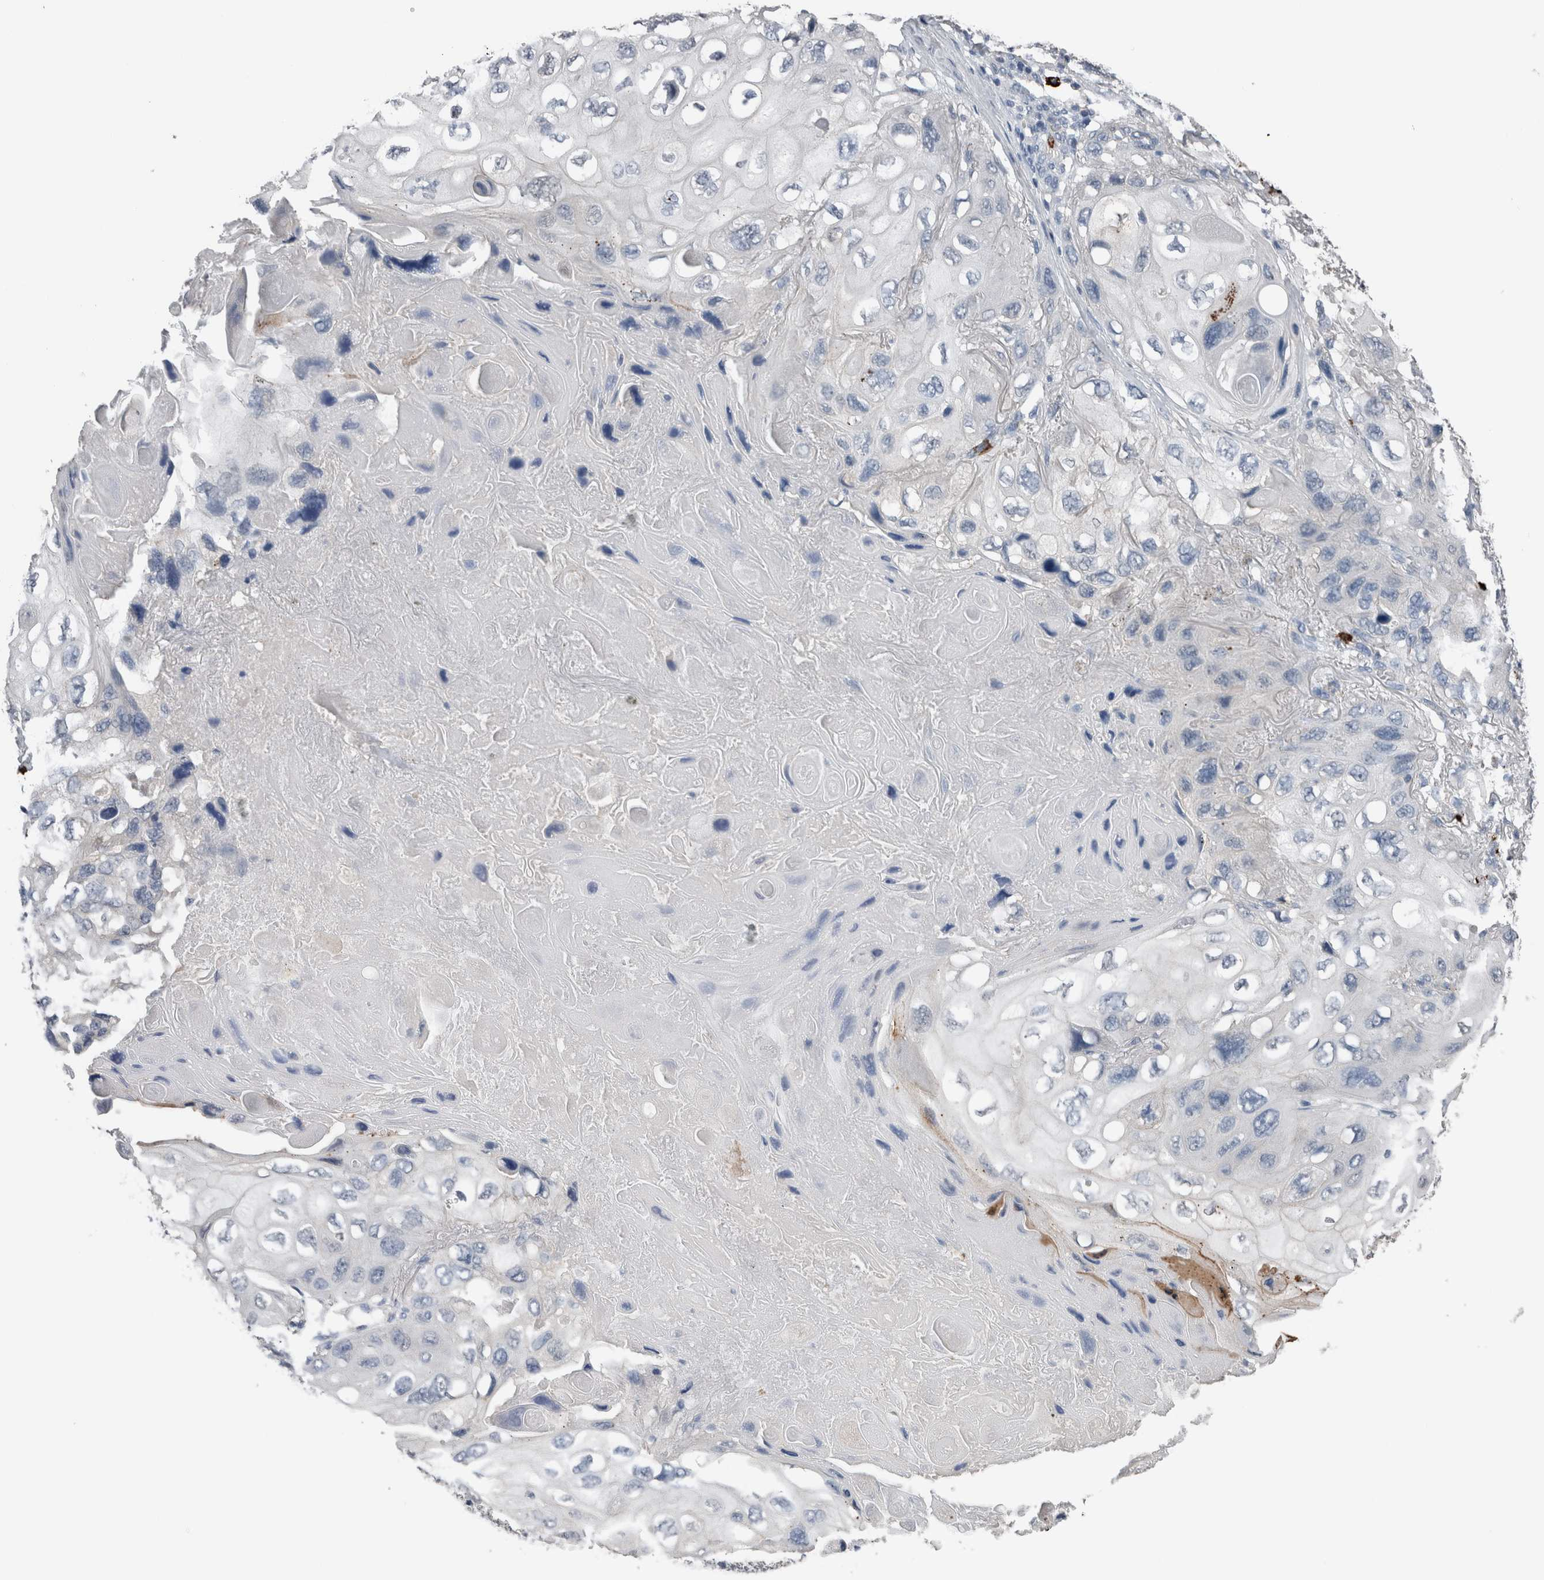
{"staining": {"intensity": "negative", "quantity": "none", "location": "none"}, "tissue": "lung cancer", "cell_type": "Tumor cells", "image_type": "cancer", "snomed": [{"axis": "morphology", "description": "Squamous cell carcinoma, NOS"}, {"axis": "topography", "description": "Lung"}], "caption": "A high-resolution micrograph shows IHC staining of squamous cell carcinoma (lung), which shows no significant expression in tumor cells.", "gene": "CRNN", "patient": {"sex": "female", "age": 73}}